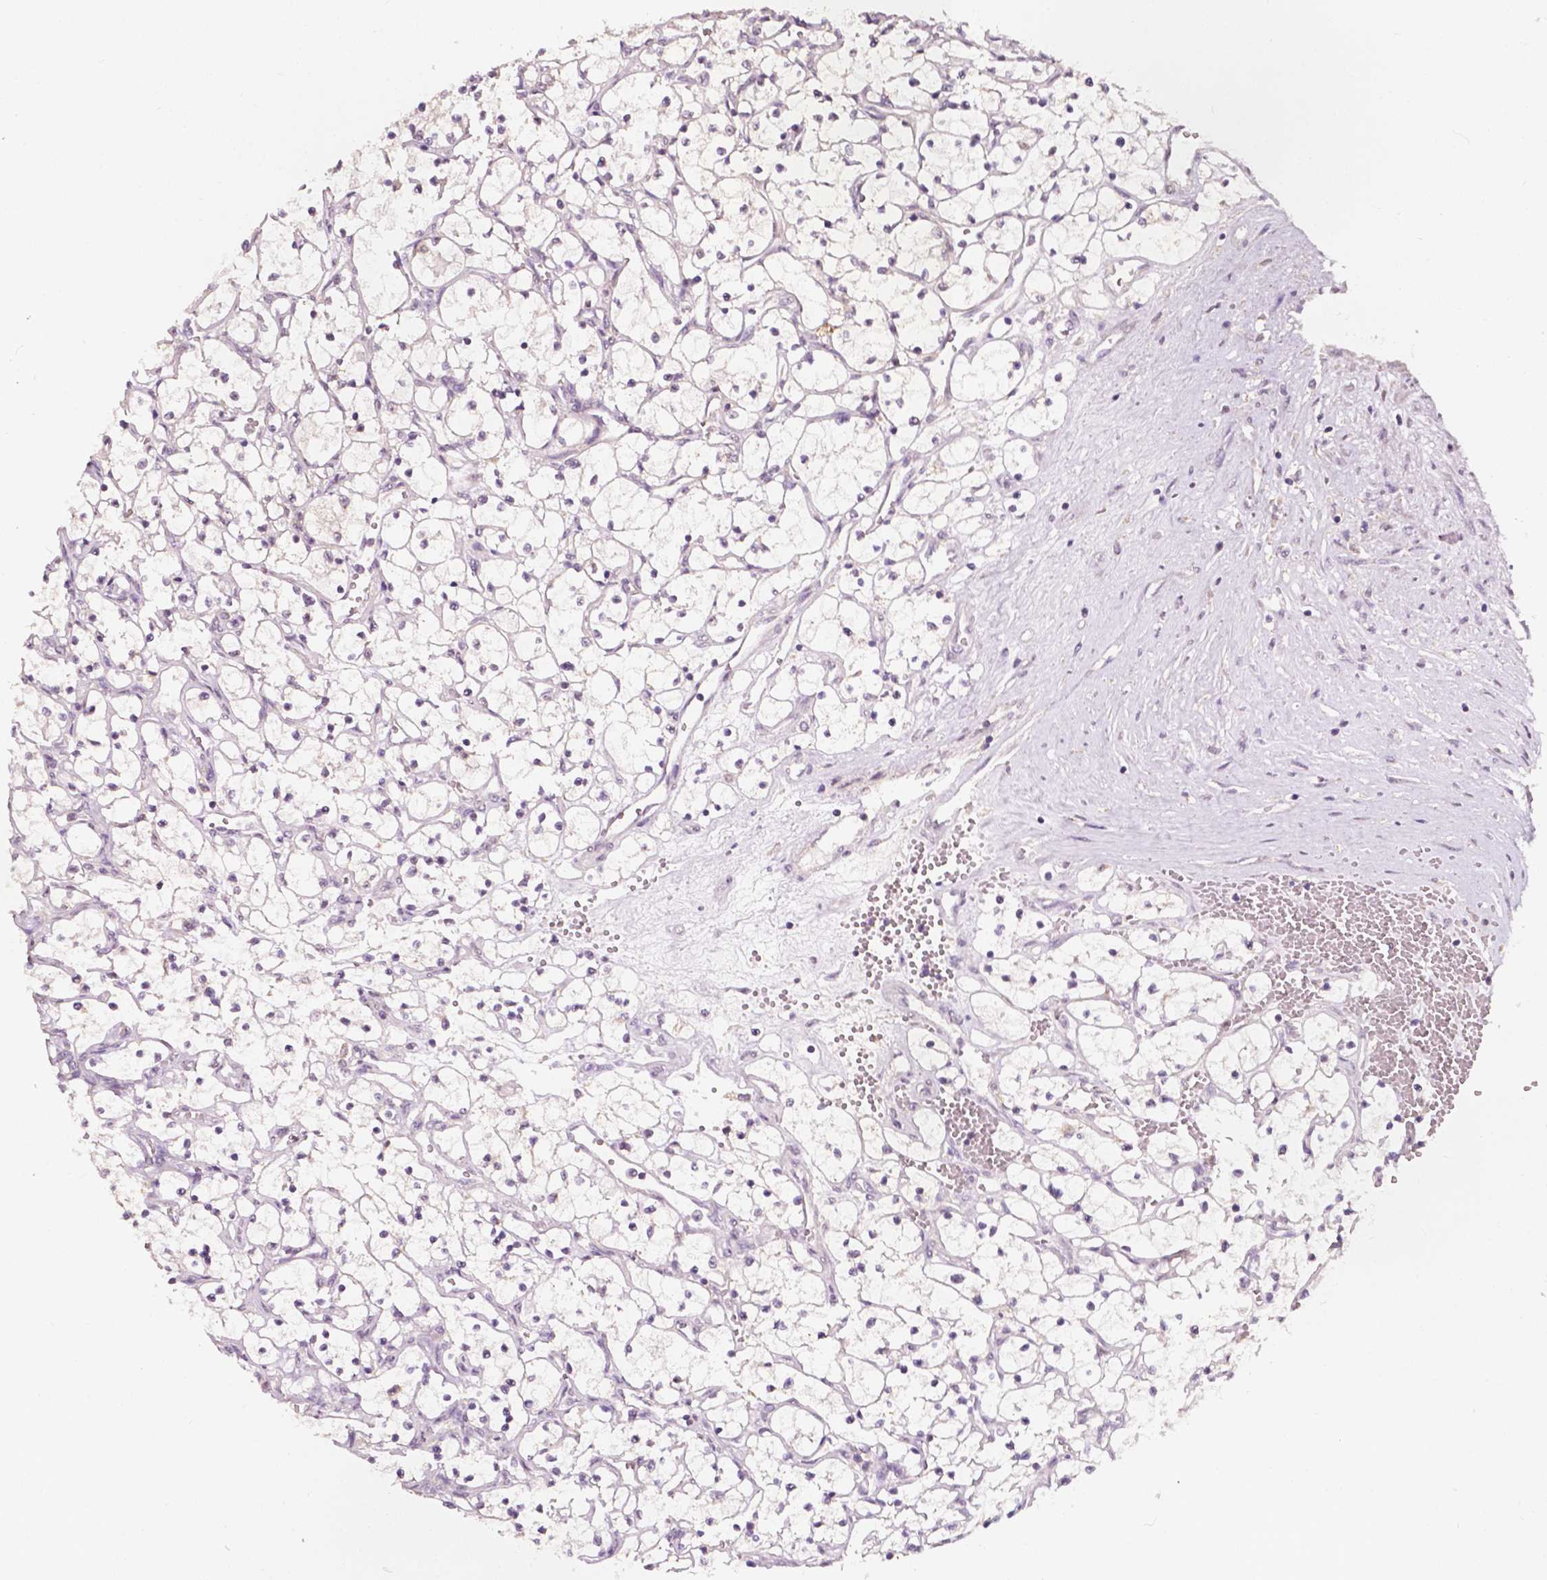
{"staining": {"intensity": "negative", "quantity": "none", "location": "none"}, "tissue": "renal cancer", "cell_type": "Tumor cells", "image_type": "cancer", "snomed": [{"axis": "morphology", "description": "Adenocarcinoma, NOS"}, {"axis": "topography", "description": "Kidney"}], "caption": "A high-resolution photomicrograph shows immunohistochemistry staining of renal adenocarcinoma, which reveals no significant positivity in tumor cells.", "gene": "EBAG9", "patient": {"sex": "female", "age": 69}}